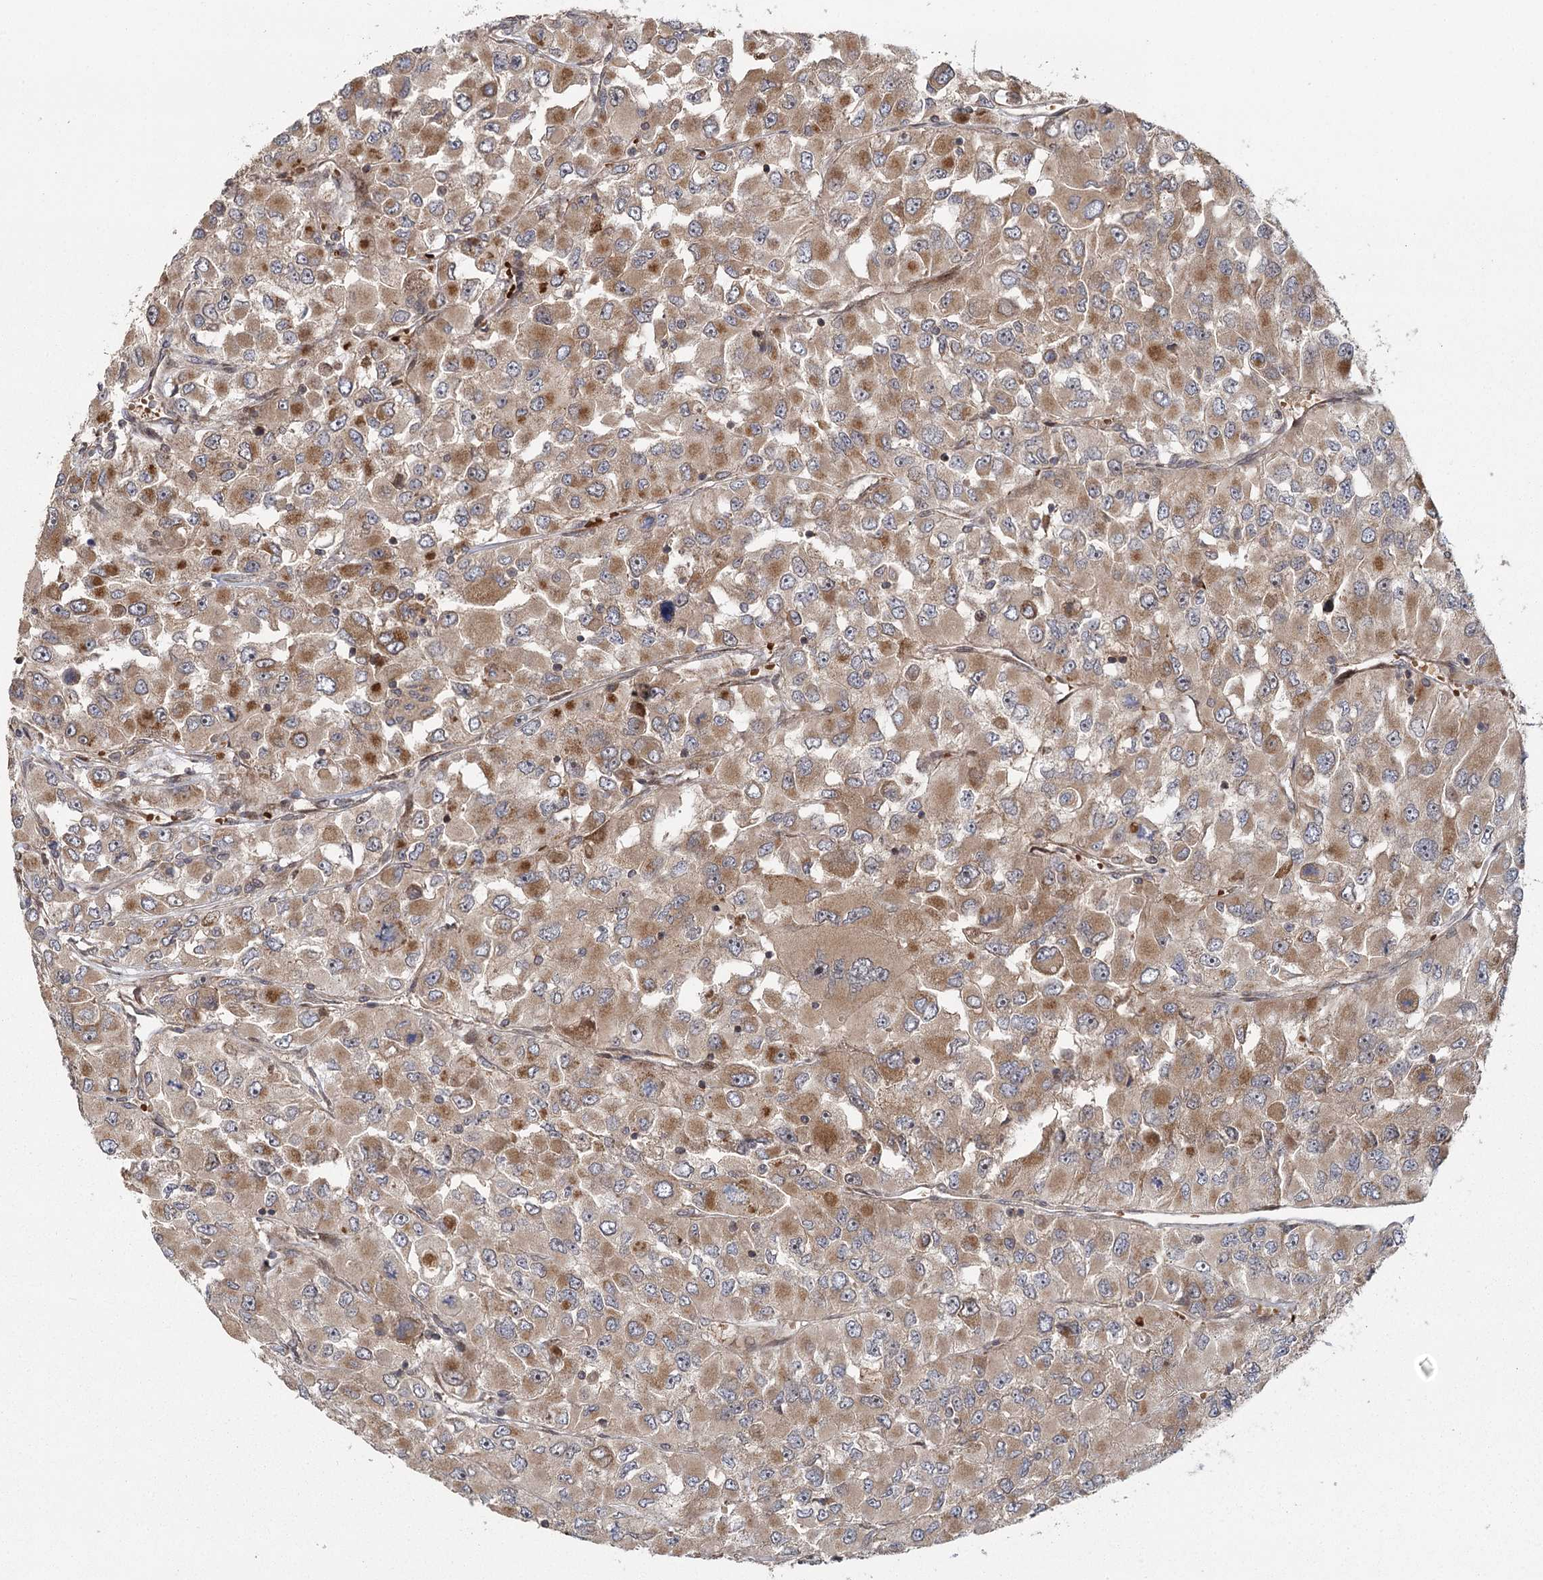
{"staining": {"intensity": "moderate", "quantity": "25%-75%", "location": "cytoplasmic/membranous"}, "tissue": "renal cancer", "cell_type": "Tumor cells", "image_type": "cancer", "snomed": [{"axis": "morphology", "description": "Adenocarcinoma, NOS"}, {"axis": "topography", "description": "Kidney"}], "caption": "High-power microscopy captured an IHC photomicrograph of renal cancer, revealing moderate cytoplasmic/membranous positivity in approximately 25%-75% of tumor cells.", "gene": "RAPGEF6", "patient": {"sex": "female", "age": 52}}